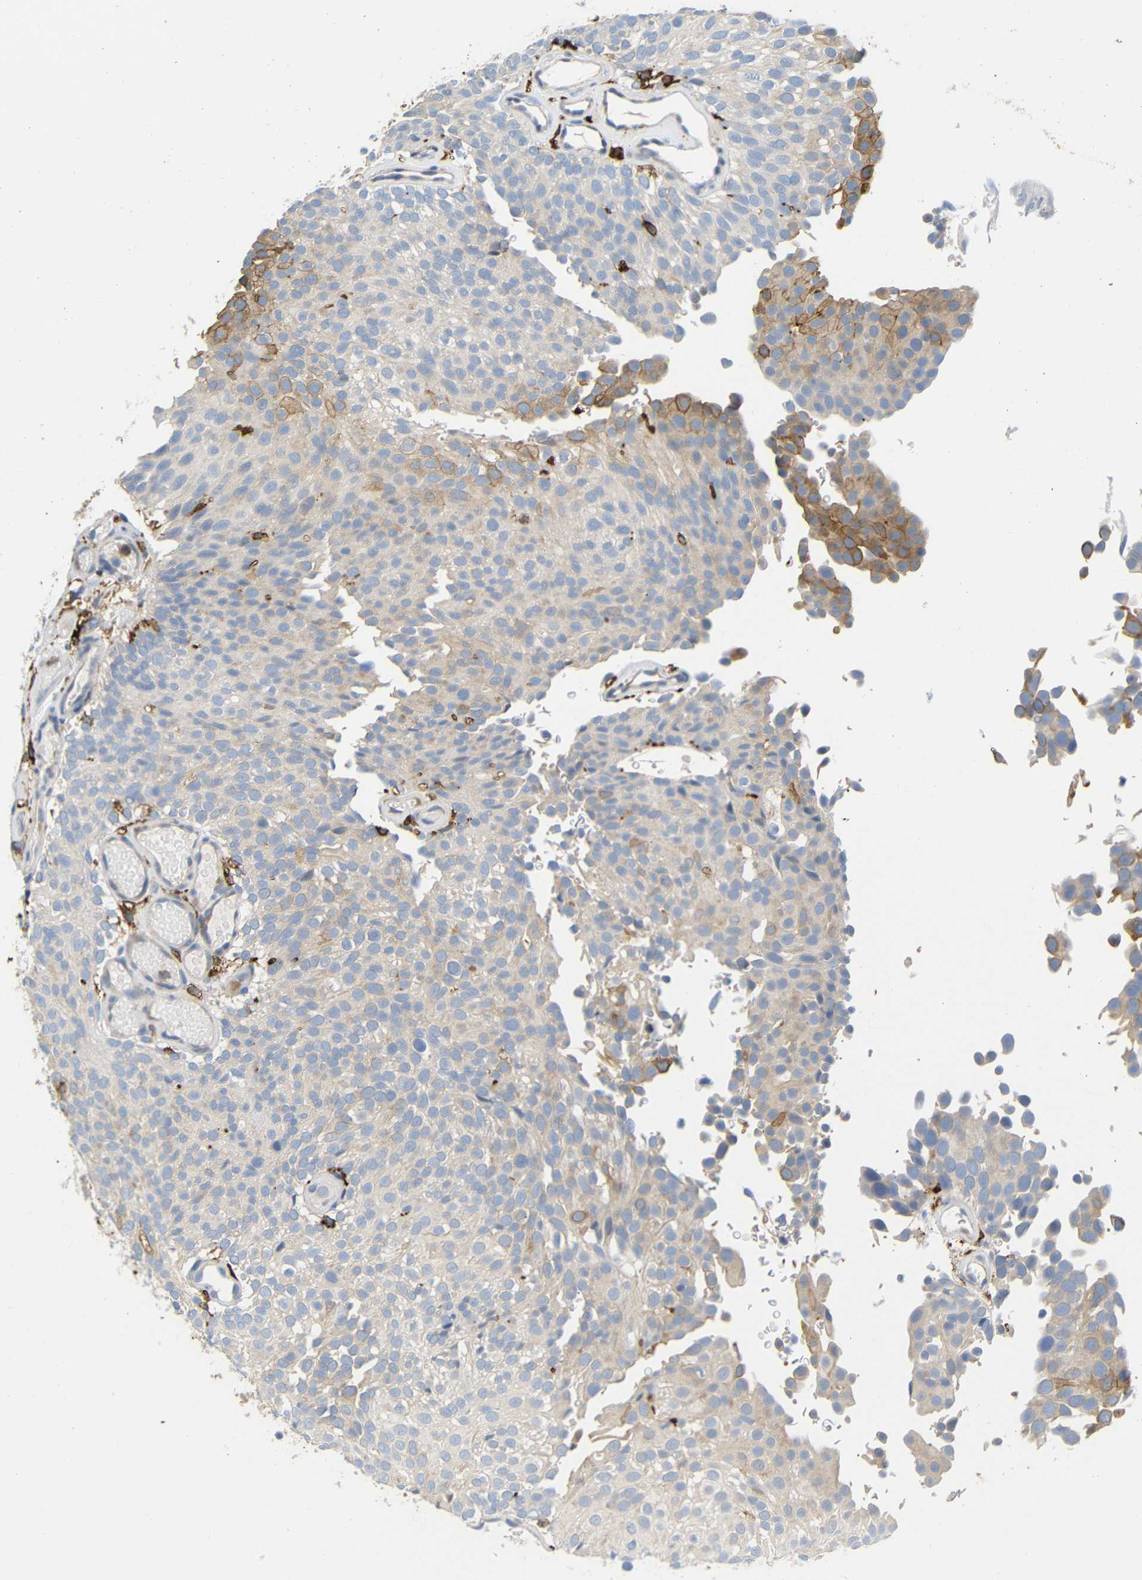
{"staining": {"intensity": "moderate", "quantity": "<25%", "location": "cytoplasmic/membranous"}, "tissue": "urothelial cancer", "cell_type": "Tumor cells", "image_type": "cancer", "snomed": [{"axis": "morphology", "description": "Urothelial carcinoma, Low grade"}, {"axis": "topography", "description": "Urinary bladder"}], "caption": "DAB immunohistochemical staining of human urothelial carcinoma (low-grade) exhibits moderate cytoplasmic/membranous protein staining in approximately <25% of tumor cells.", "gene": "HLA-DQB1", "patient": {"sex": "male", "age": 78}}